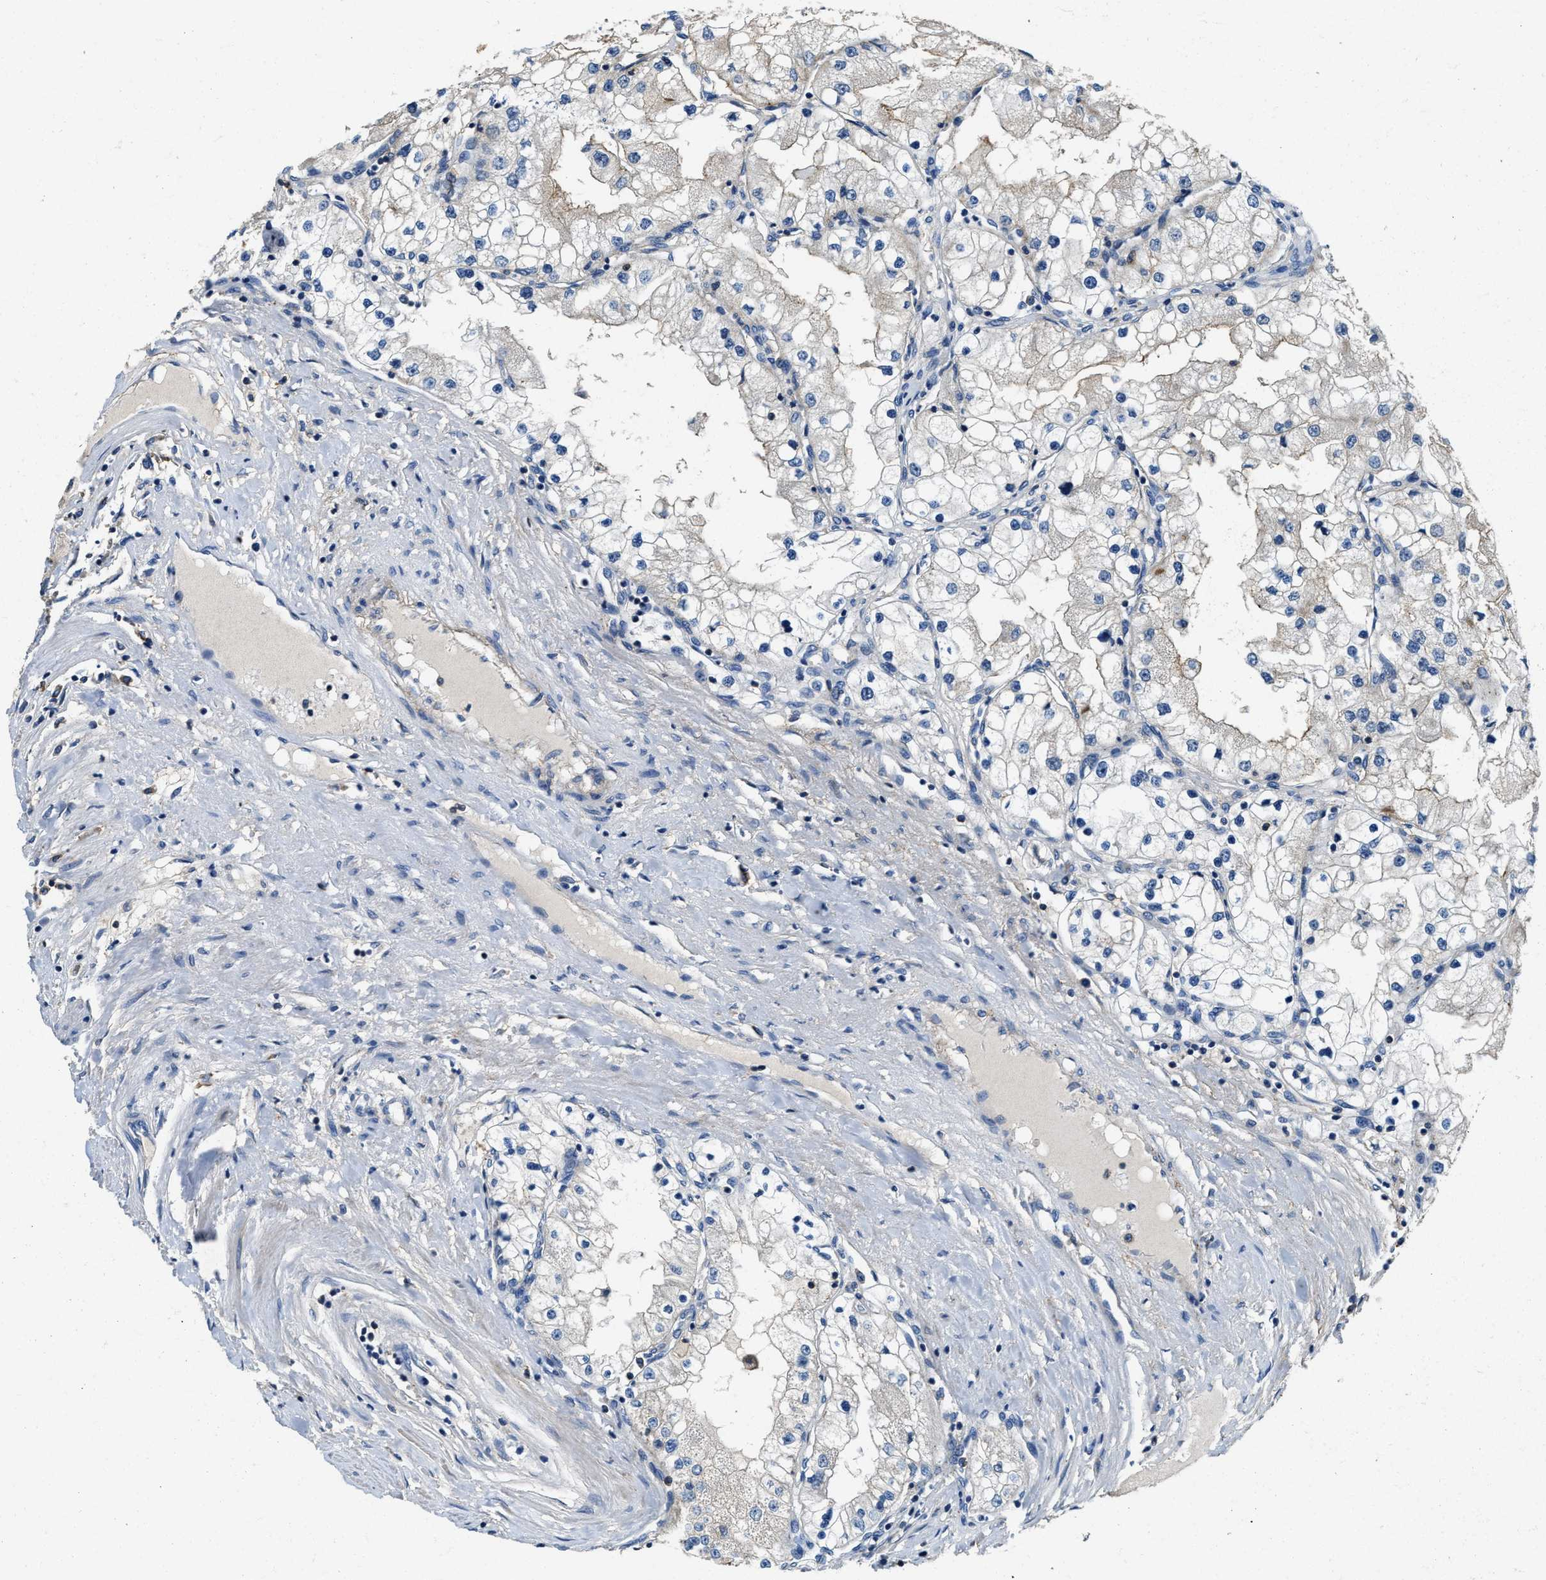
{"staining": {"intensity": "negative", "quantity": "none", "location": "none"}, "tissue": "renal cancer", "cell_type": "Tumor cells", "image_type": "cancer", "snomed": [{"axis": "morphology", "description": "Adenocarcinoma, NOS"}, {"axis": "topography", "description": "Kidney"}], "caption": "This is a photomicrograph of immunohistochemistry (IHC) staining of renal adenocarcinoma, which shows no expression in tumor cells. (Brightfield microscopy of DAB IHC at high magnification).", "gene": "MYO1G", "patient": {"sex": "male", "age": 68}}